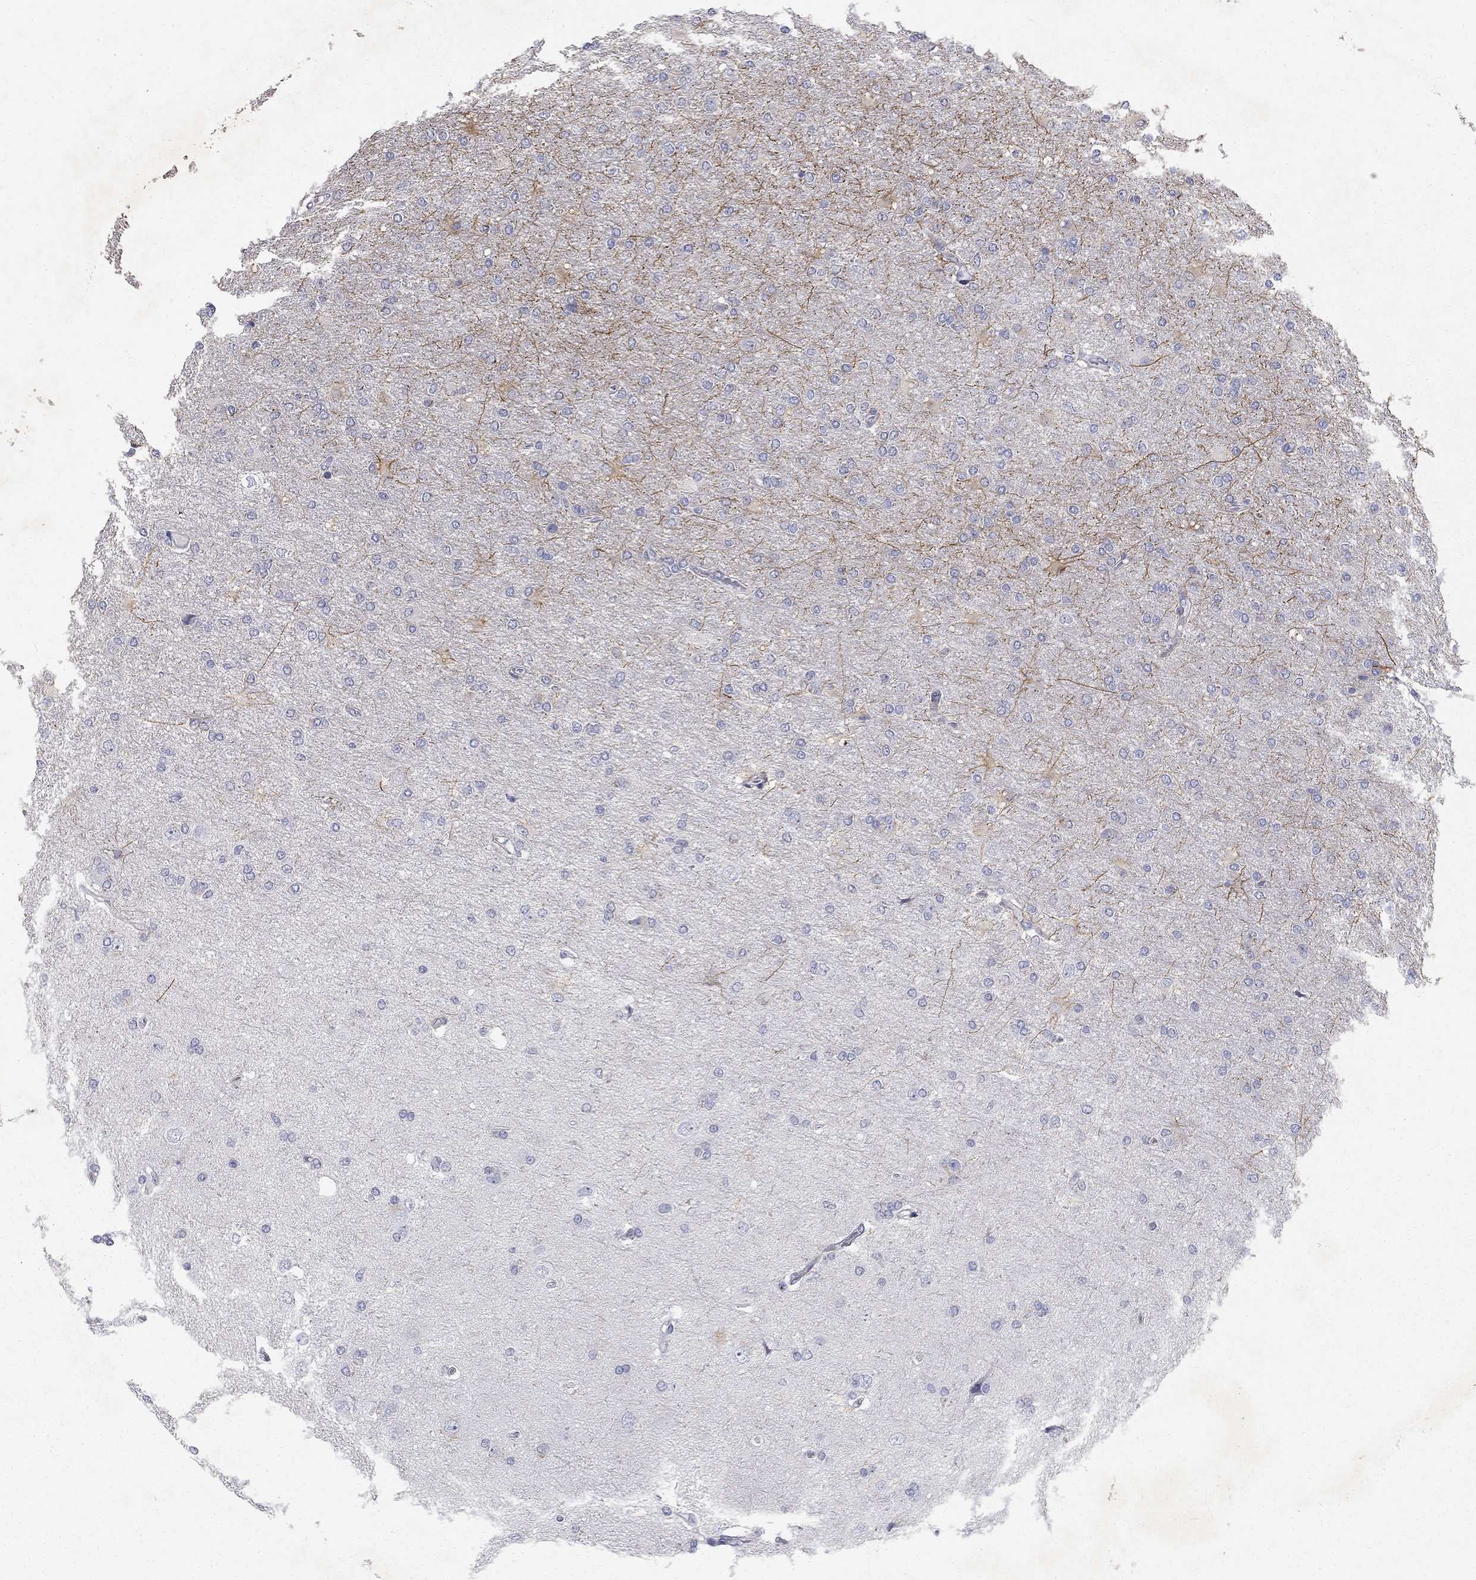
{"staining": {"intensity": "negative", "quantity": "none", "location": "none"}, "tissue": "glioma", "cell_type": "Tumor cells", "image_type": "cancer", "snomed": [{"axis": "morphology", "description": "Glioma, malignant, High grade"}, {"axis": "topography", "description": "Cerebral cortex"}], "caption": "This is an immunohistochemistry image of high-grade glioma (malignant). There is no positivity in tumor cells.", "gene": "CLIC6", "patient": {"sex": "male", "age": 70}}